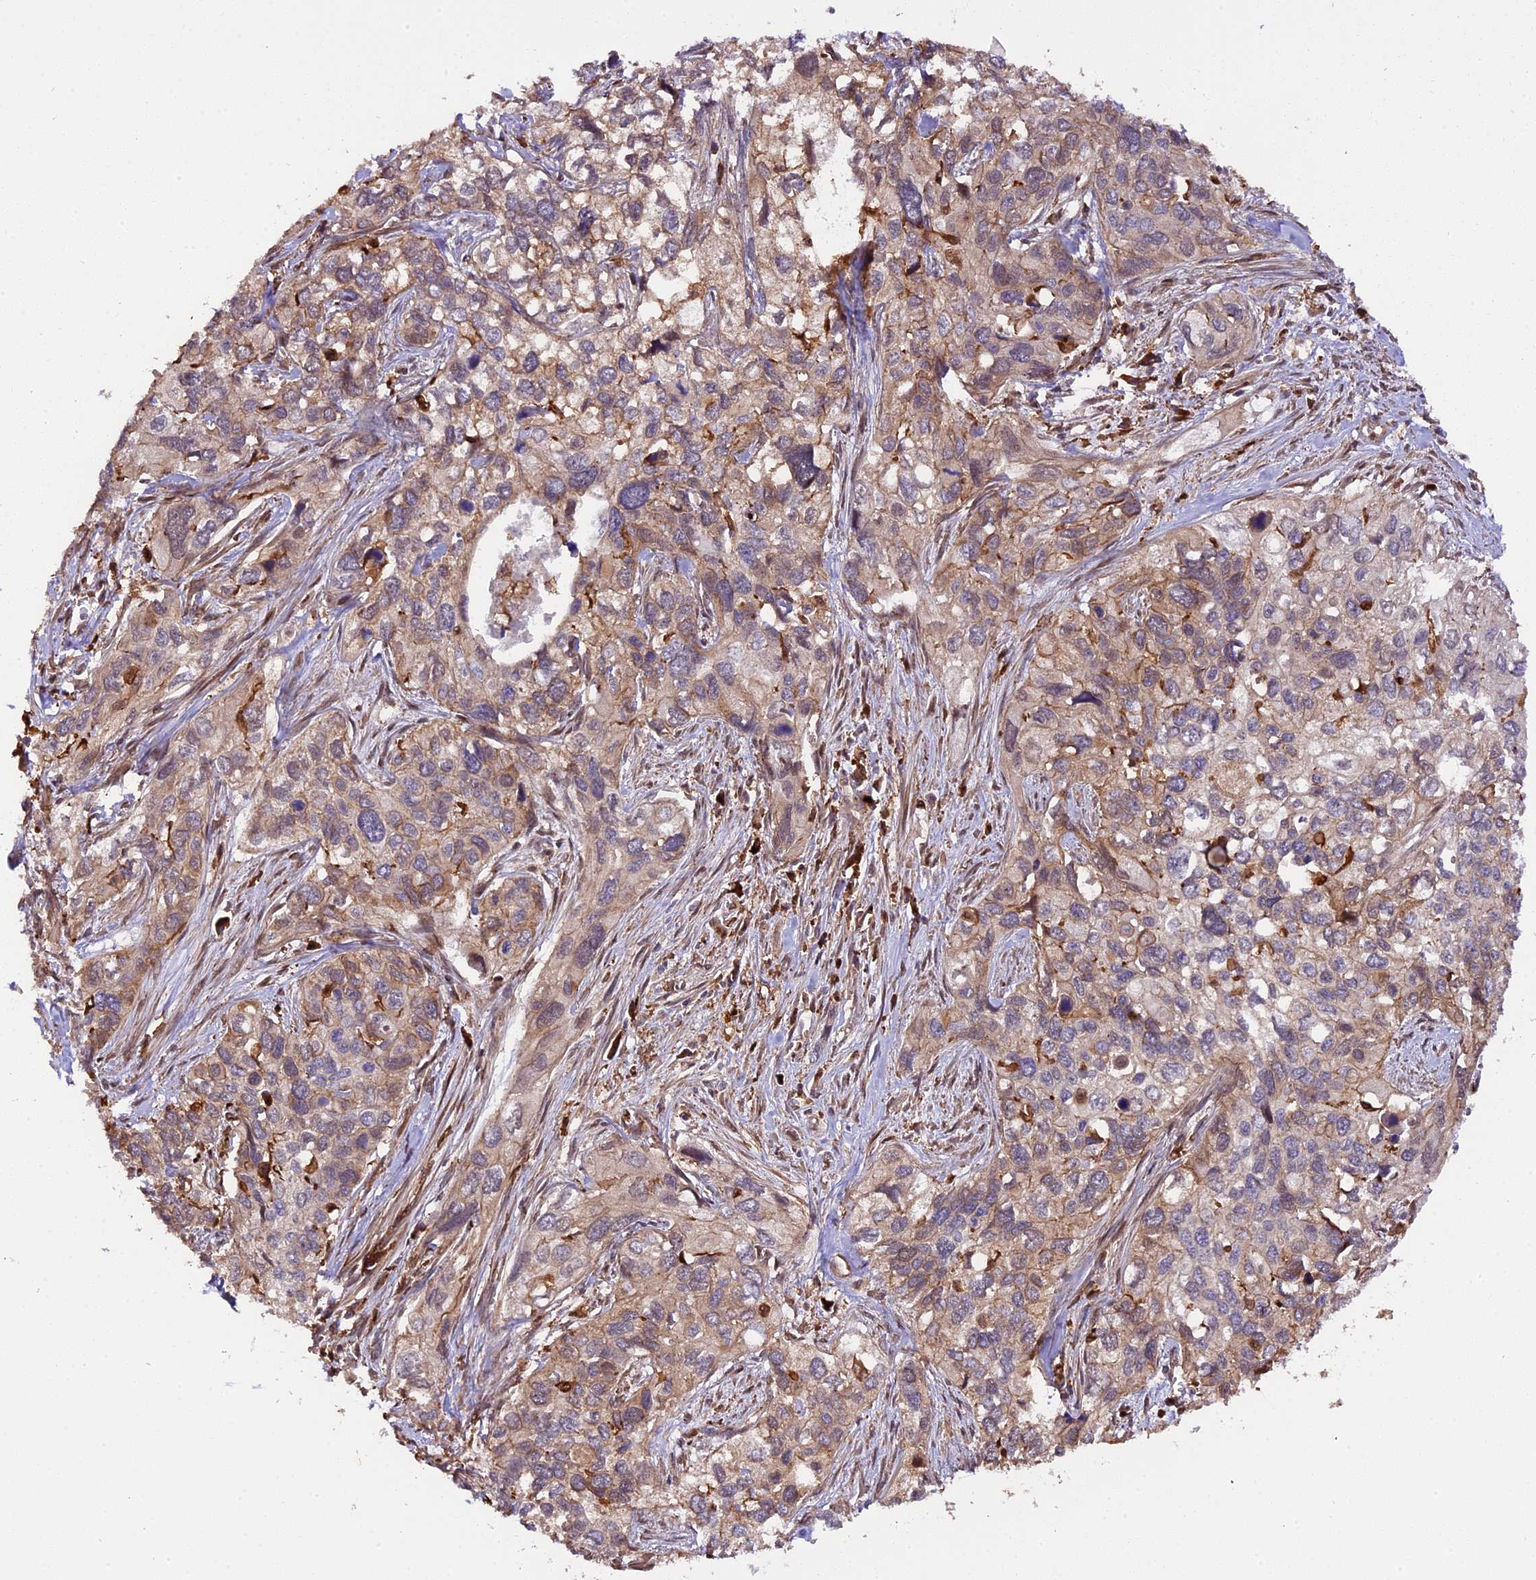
{"staining": {"intensity": "weak", "quantity": "<25%", "location": "cytoplasmic/membranous"}, "tissue": "cervical cancer", "cell_type": "Tumor cells", "image_type": "cancer", "snomed": [{"axis": "morphology", "description": "Squamous cell carcinoma, NOS"}, {"axis": "topography", "description": "Cervix"}], "caption": "An immunohistochemistry (IHC) micrograph of squamous cell carcinoma (cervical) is shown. There is no staining in tumor cells of squamous cell carcinoma (cervical). The staining was performed using DAB (3,3'-diaminobenzidine) to visualize the protein expression in brown, while the nuclei were stained in blue with hematoxylin (Magnification: 20x).", "gene": "HERPUD1", "patient": {"sex": "female", "age": 55}}